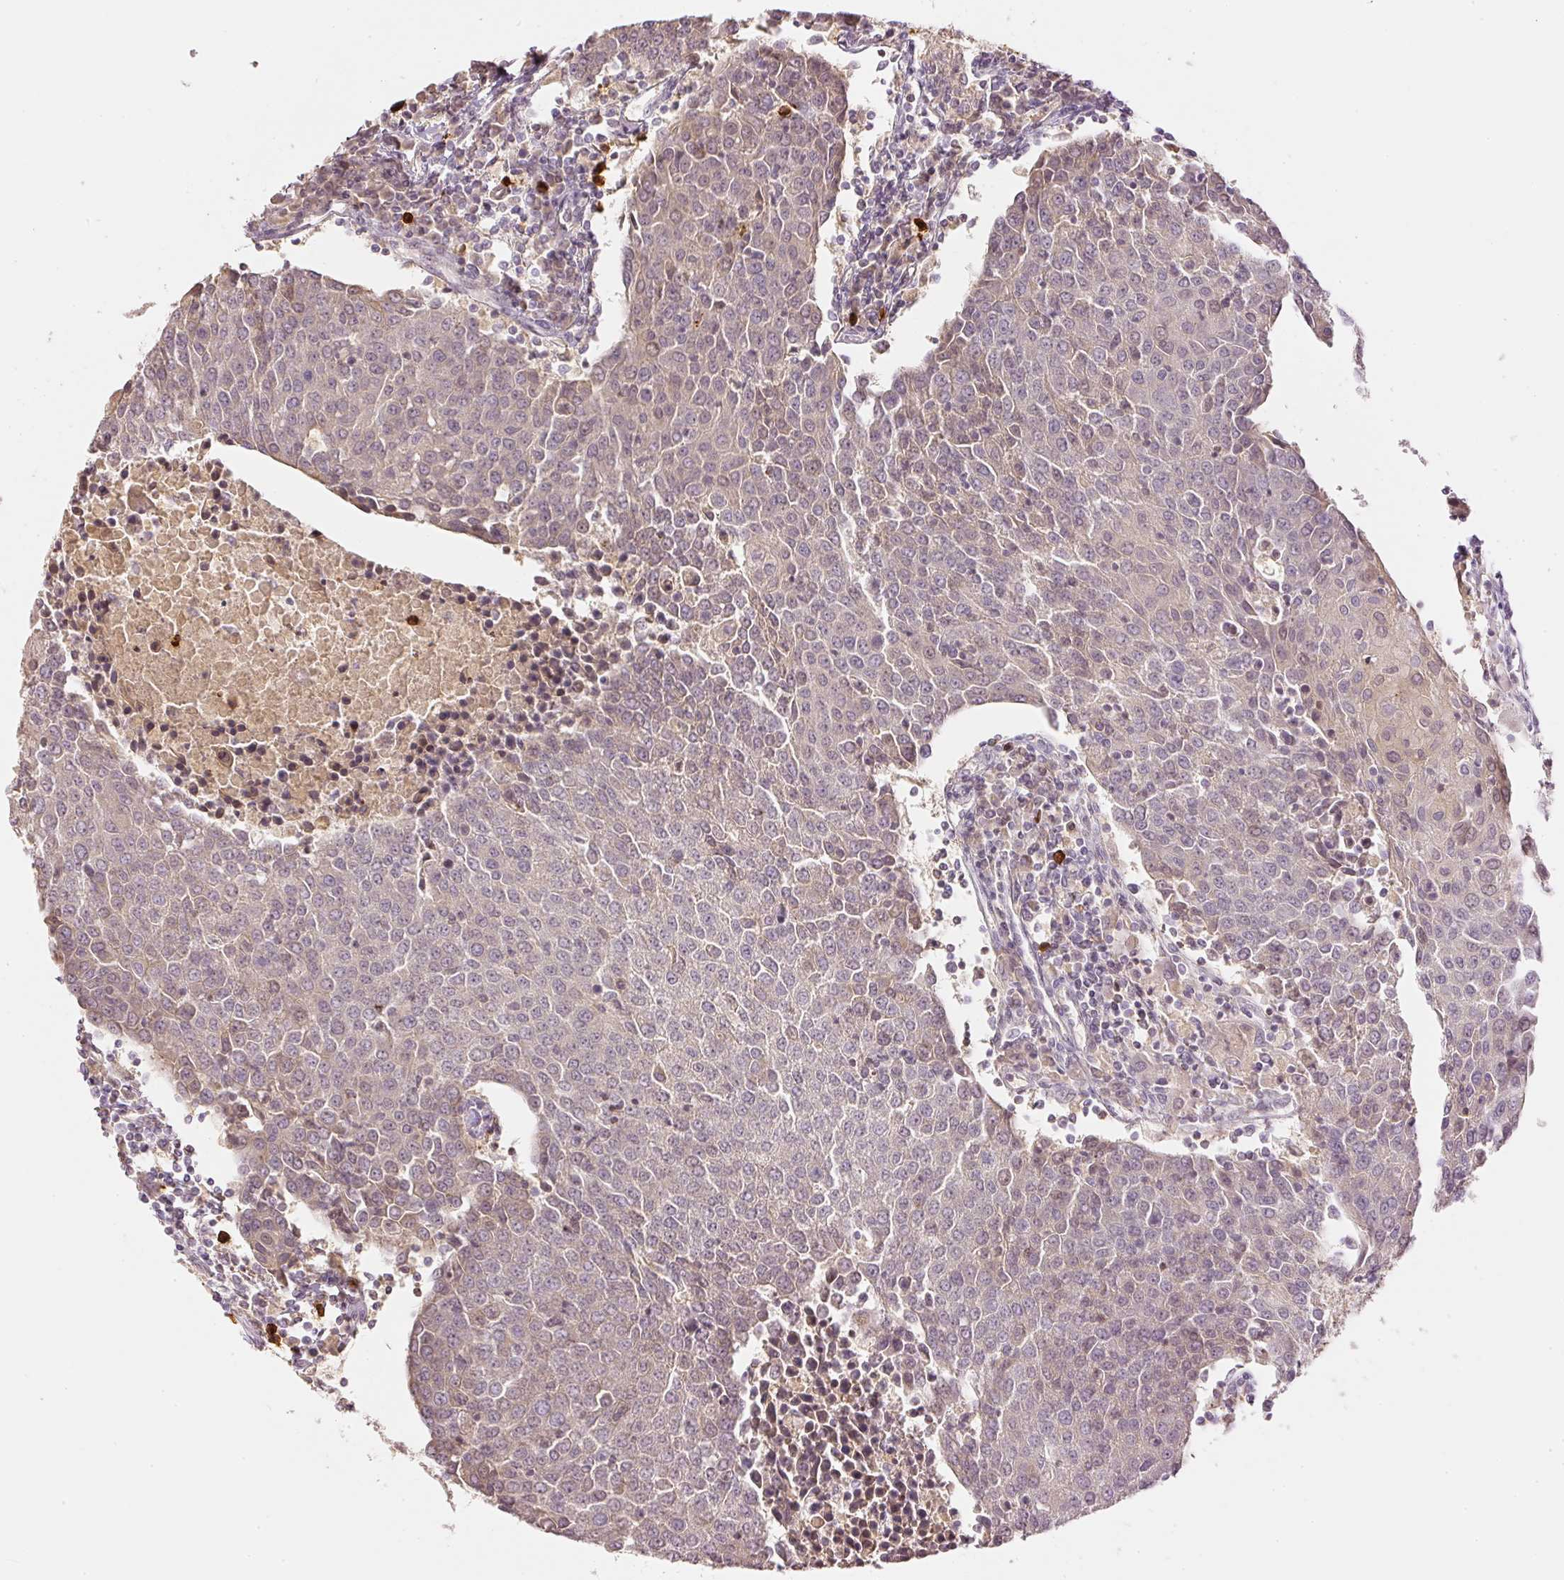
{"staining": {"intensity": "weak", "quantity": "25%-75%", "location": "cytoplasmic/membranous"}, "tissue": "urothelial cancer", "cell_type": "Tumor cells", "image_type": "cancer", "snomed": [{"axis": "morphology", "description": "Urothelial carcinoma, High grade"}, {"axis": "topography", "description": "Urinary bladder"}], "caption": "Urothelial cancer was stained to show a protein in brown. There is low levels of weak cytoplasmic/membranous expression in about 25%-75% of tumor cells.", "gene": "GZMA", "patient": {"sex": "female", "age": 85}}